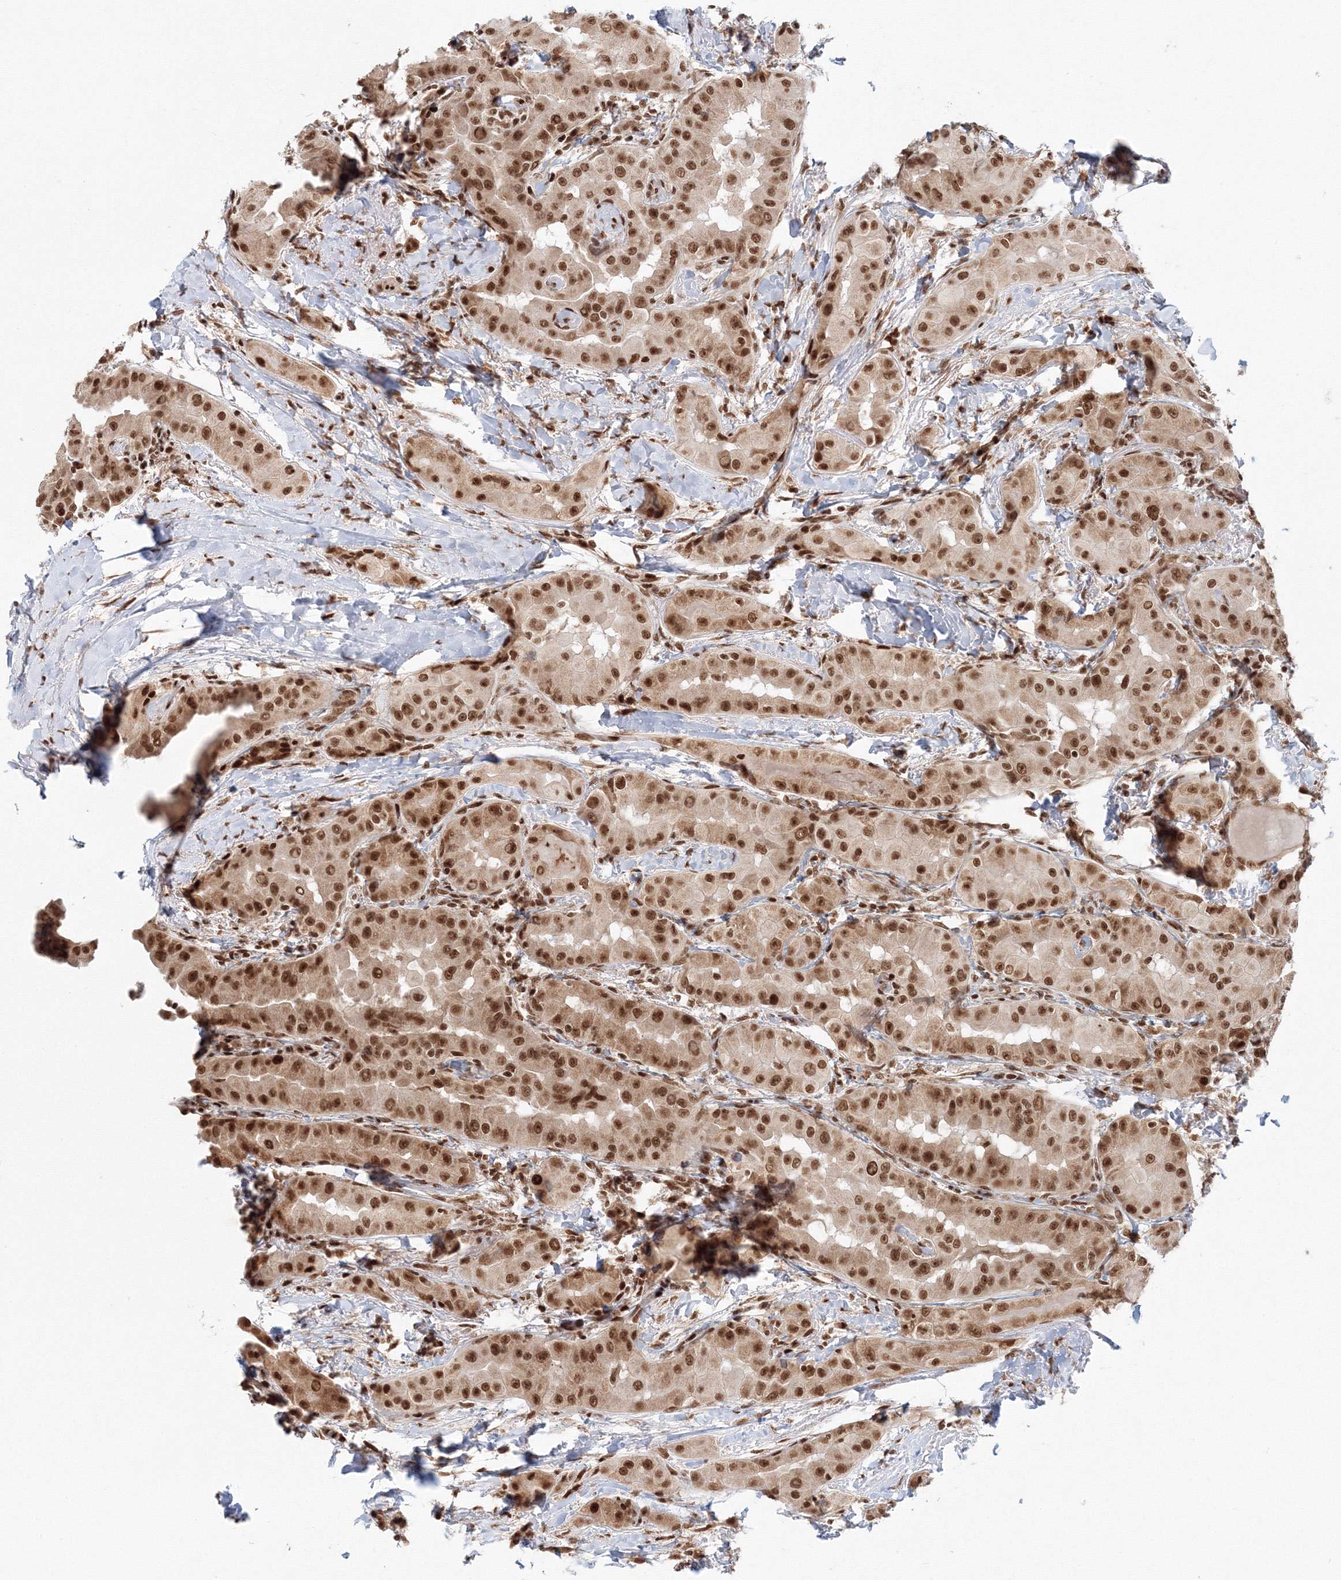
{"staining": {"intensity": "strong", "quantity": ">75%", "location": "nuclear"}, "tissue": "thyroid cancer", "cell_type": "Tumor cells", "image_type": "cancer", "snomed": [{"axis": "morphology", "description": "Papillary adenocarcinoma, NOS"}, {"axis": "topography", "description": "Thyroid gland"}], "caption": "Thyroid papillary adenocarcinoma was stained to show a protein in brown. There is high levels of strong nuclear staining in approximately >75% of tumor cells.", "gene": "KIF20A", "patient": {"sex": "male", "age": 33}}